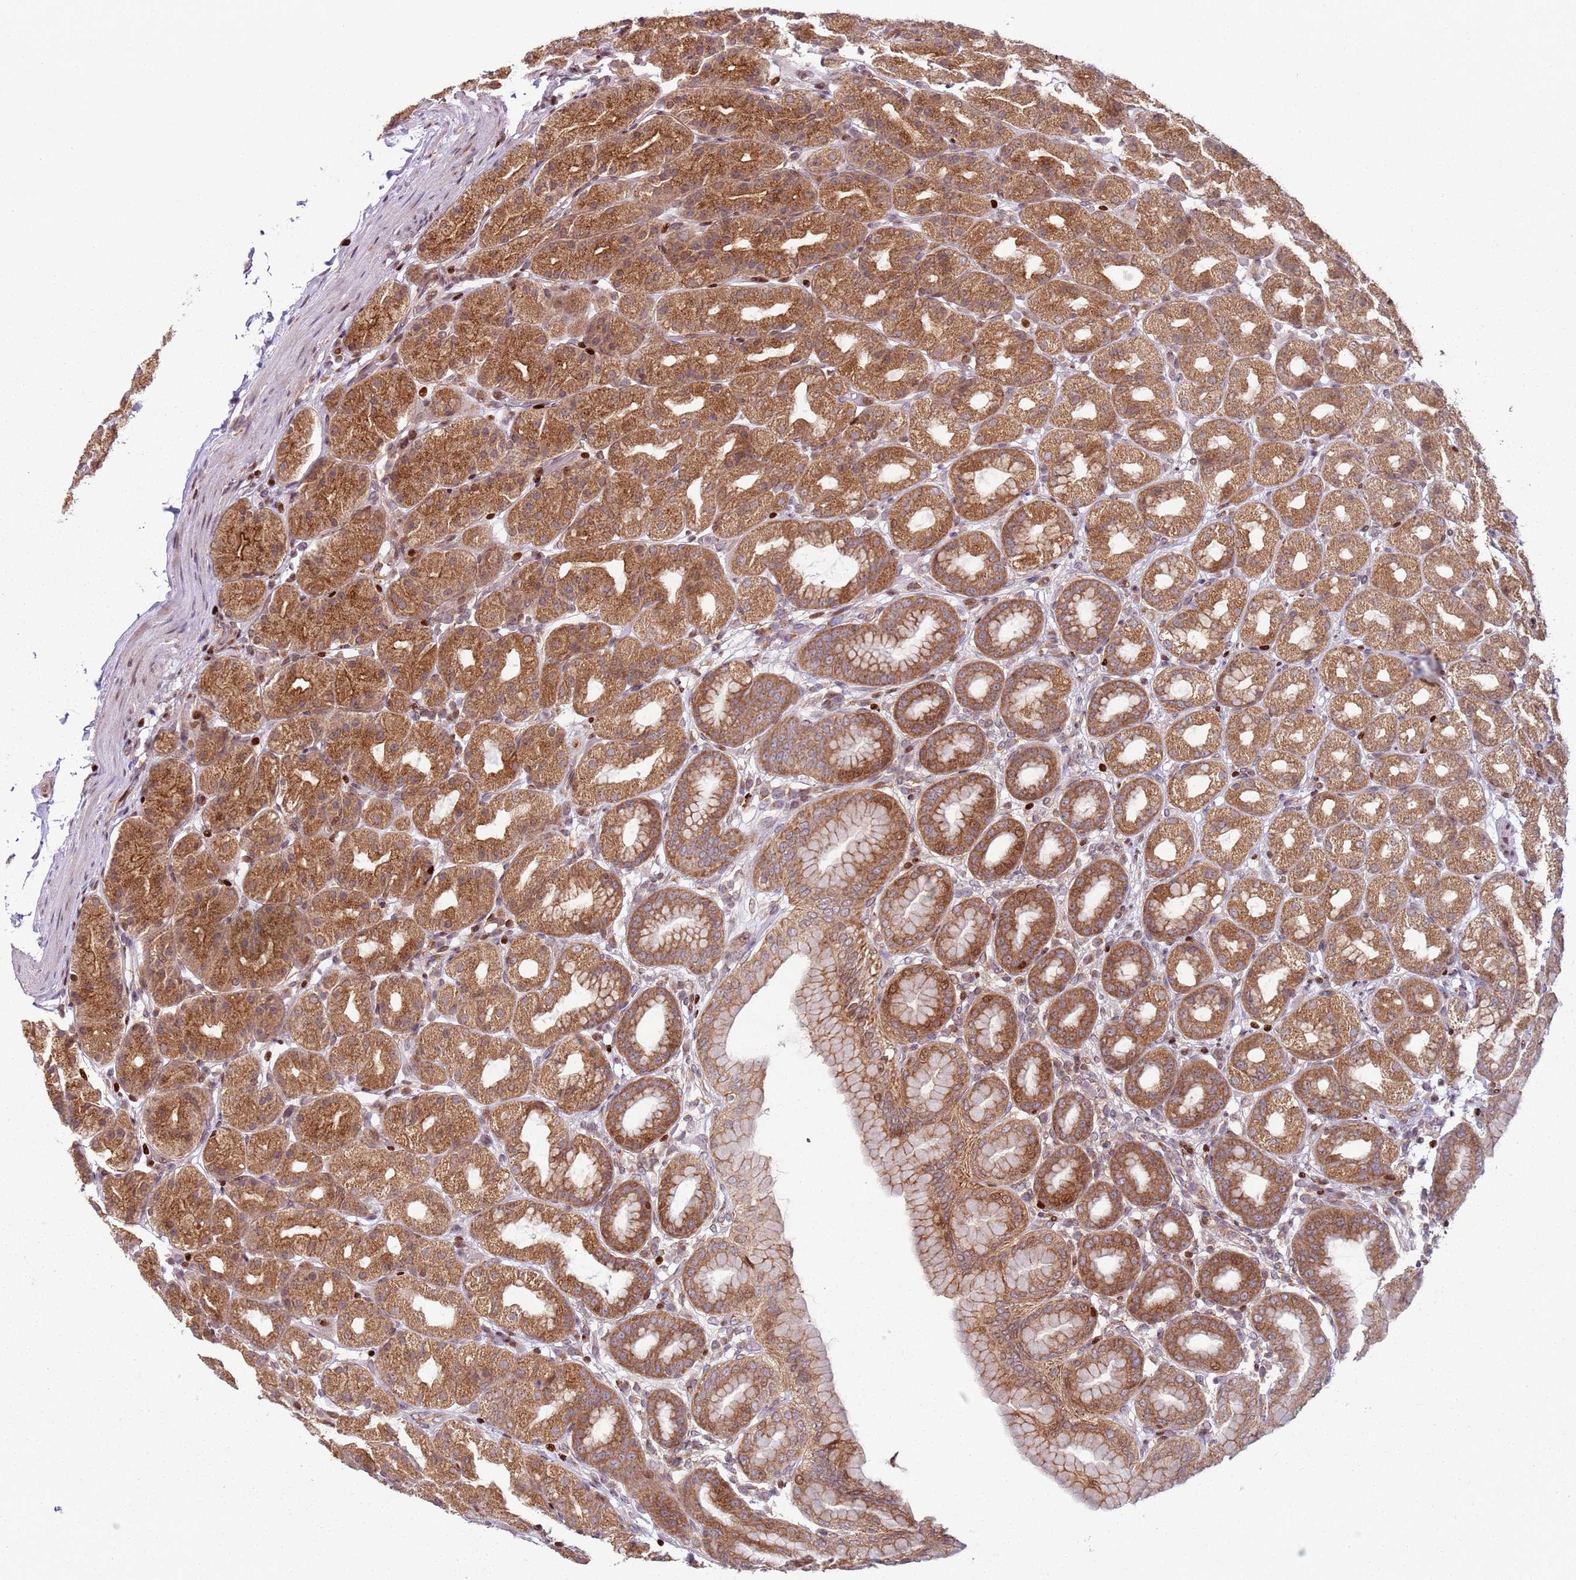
{"staining": {"intensity": "strong", "quantity": ">75%", "location": "cytoplasmic/membranous,nuclear"}, "tissue": "stomach", "cell_type": "Glandular cells", "image_type": "normal", "snomed": [{"axis": "morphology", "description": "Normal tissue, NOS"}, {"axis": "topography", "description": "Stomach, upper"}], "caption": "This histopathology image exhibits unremarkable stomach stained with immunohistochemistry (IHC) to label a protein in brown. The cytoplasmic/membranous,nuclear of glandular cells show strong positivity for the protein. Nuclei are counter-stained blue.", "gene": "HNRNPLL", "patient": {"sex": "male", "age": 68}}